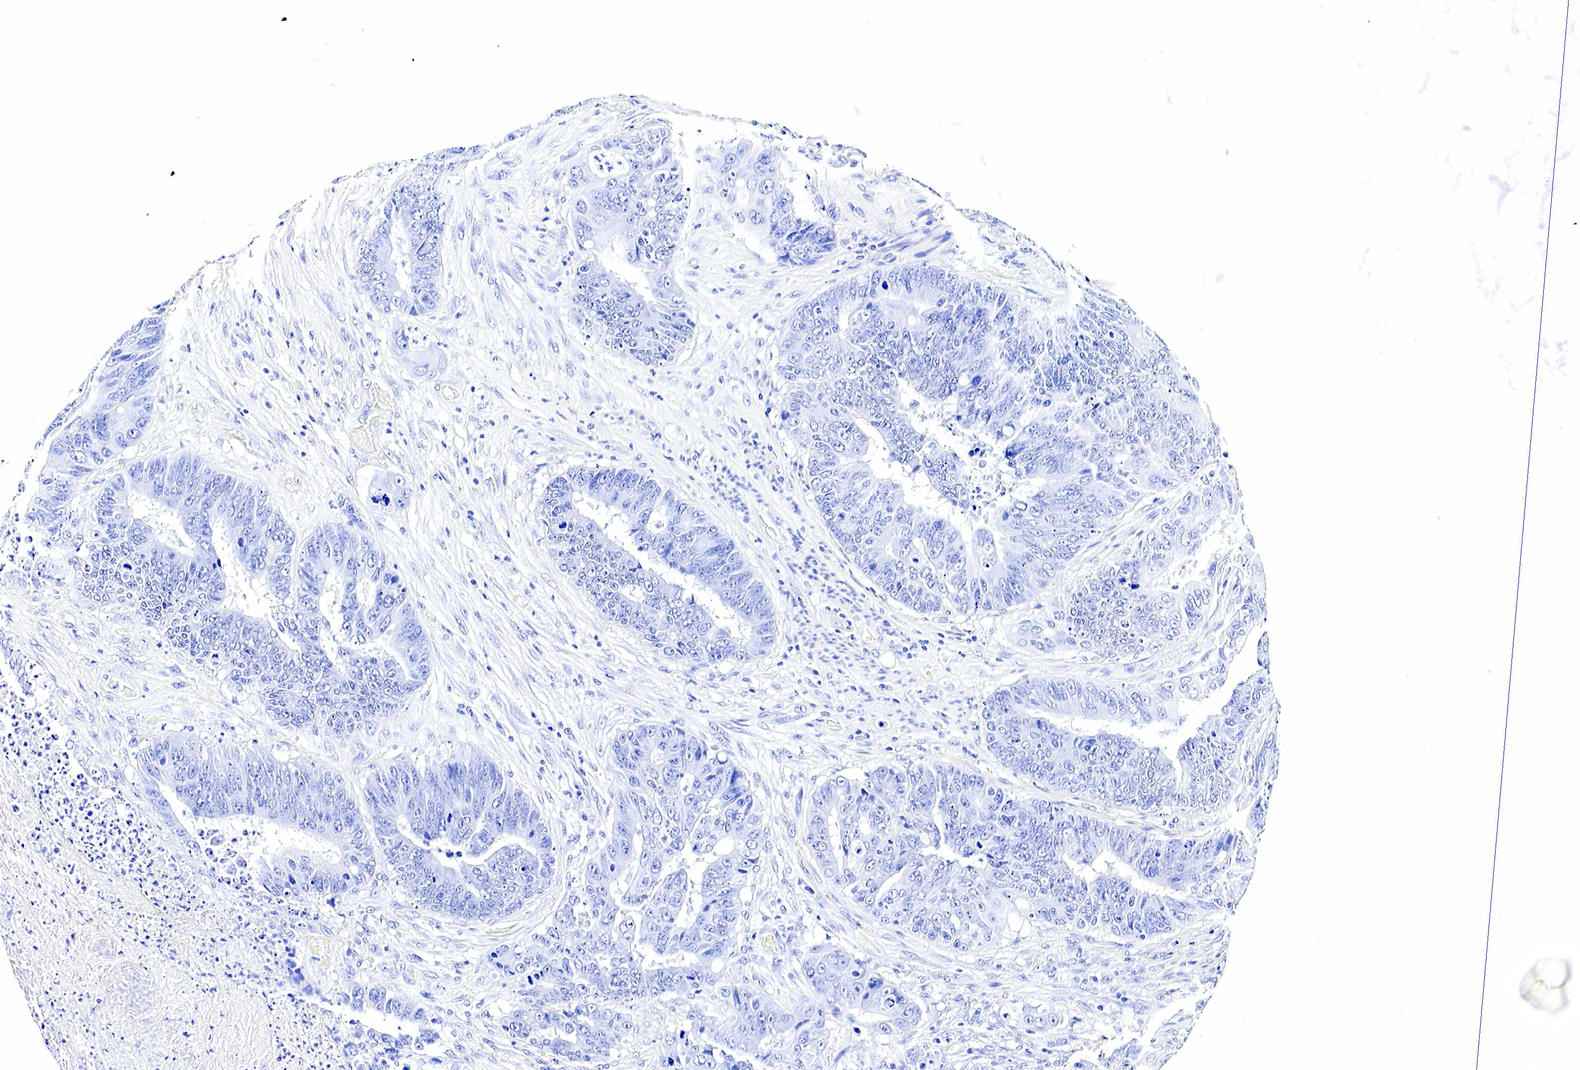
{"staining": {"intensity": "negative", "quantity": "none", "location": "none"}, "tissue": "colorectal cancer", "cell_type": "Tumor cells", "image_type": "cancer", "snomed": [{"axis": "morphology", "description": "Adenocarcinoma, NOS"}, {"axis": "topography", "description": "Rectum"}], "caption": "Tumor cells are negative for brown protein staining in colorectal cancer (adenocarcinoma).", "gene": "GAST", "patient": {"sex": "female", "age": 65}}